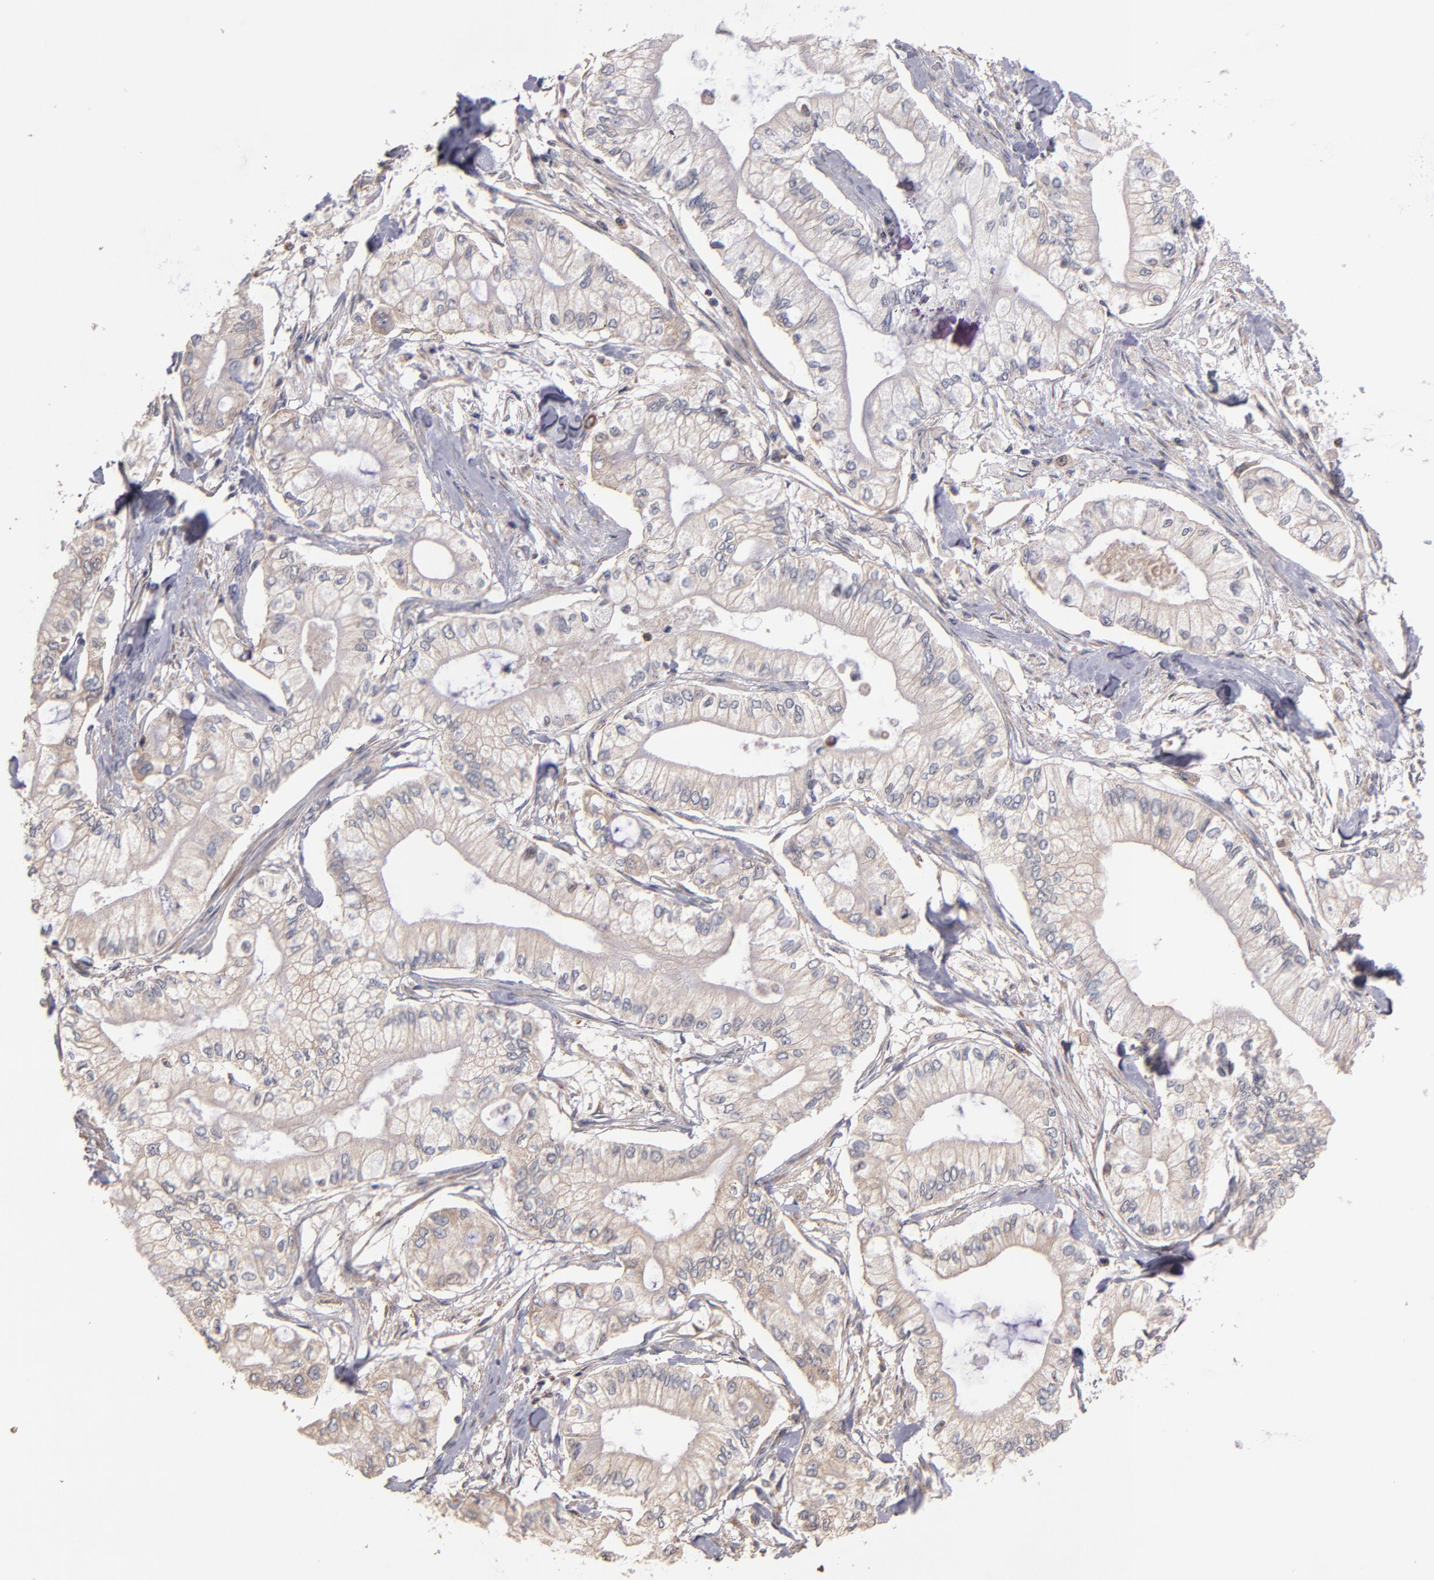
{"staining": {"intensity": "weak", "quantity": "25%-75%", "location": "cytoplasmic/membranous"}, "tissue": "pancreatic cancer", "cell_type": "Tumor cells", "image_type": "cancer", "snomed": [{"axis": "morphology", "description": "Adenocarcinoma, NOS"}, {"axis": "topography", "description": "Pancreas"}], "caption": "Immunohistochemical staining of adenocarcinoma (pancreatic) displays low levels of weak cytoplasmic/membranous protein positivity in approximately 25%-75% of tumor cells. (Stains: DAB in brown, nuclei in blue, Microscopy: brightfield microscopy at high magnification).", "gene": "DACT1", "patient": {"sex": "male", "age": 79}}